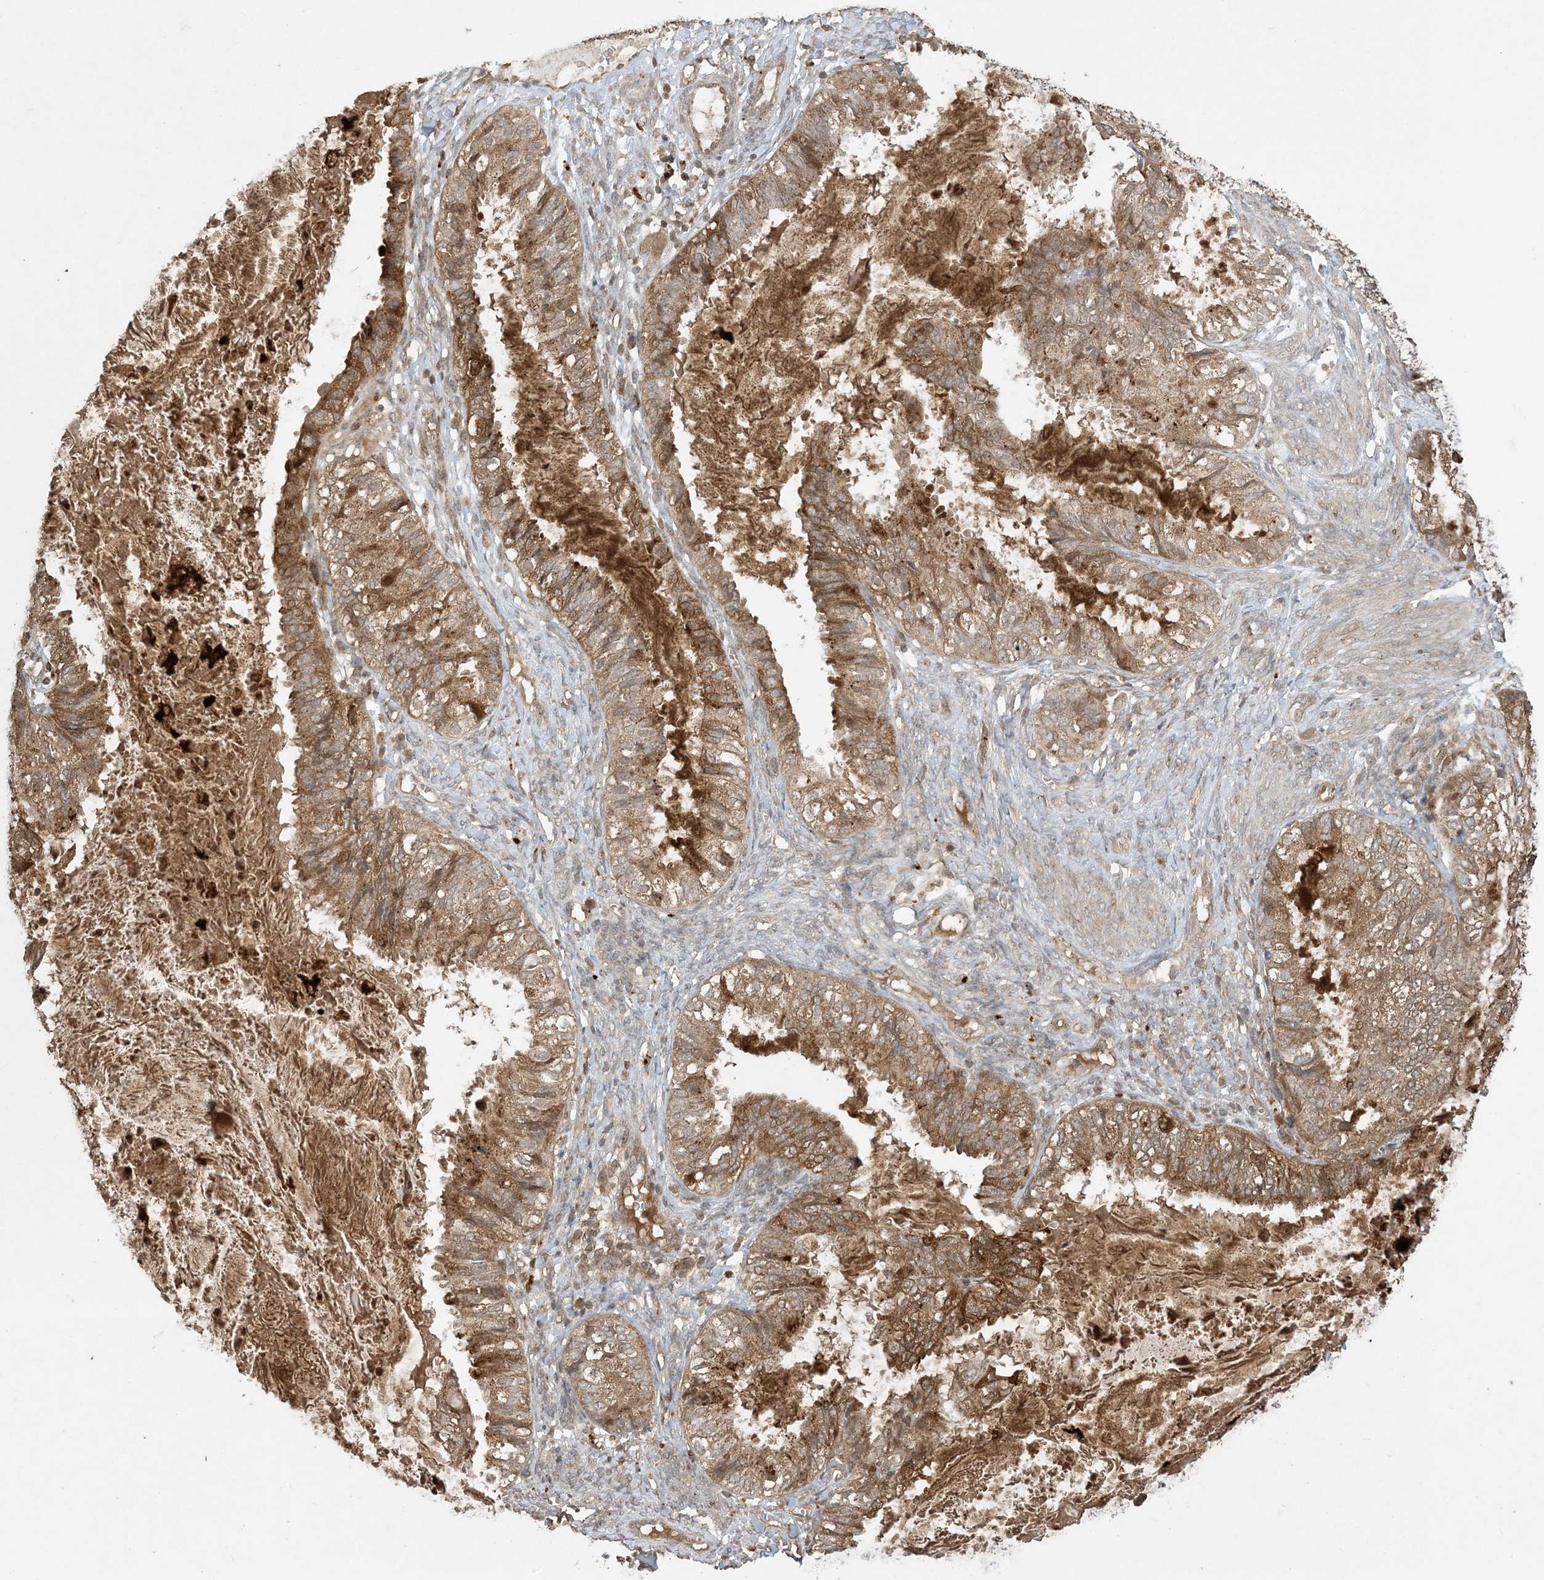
{"staining": {"intensity": "moderate", "quantity": ">75%", "location": "cytoplasmic/membranous"}, "tissue": "cervical cancer", "cell_type": "Tumor cells", "image_type": "cancer", "snomed": [{"axis": "morphology", "description": "Normal tissue, NOS"}, {"axis": "morphology", "description": "Adenocarcinoma, NOS"}, {"axis": "topography", "description": "Cervix"}, {"axis": "topography", "description": "Endometrium"}], "caption": "Immunohistochemistry (IHC) micrograph of neoplastic tissue: cervical cancer (adenocarcinoma) stained using IHC reveals medium levels of moderate protein expression localized specifically in the cytoplasmic/membranous of tumor cells, appearing as a cytoplasmic/membranous brown color.", "gene": "EFCAB8", "patient": {"sex": "female", "age": 86}}